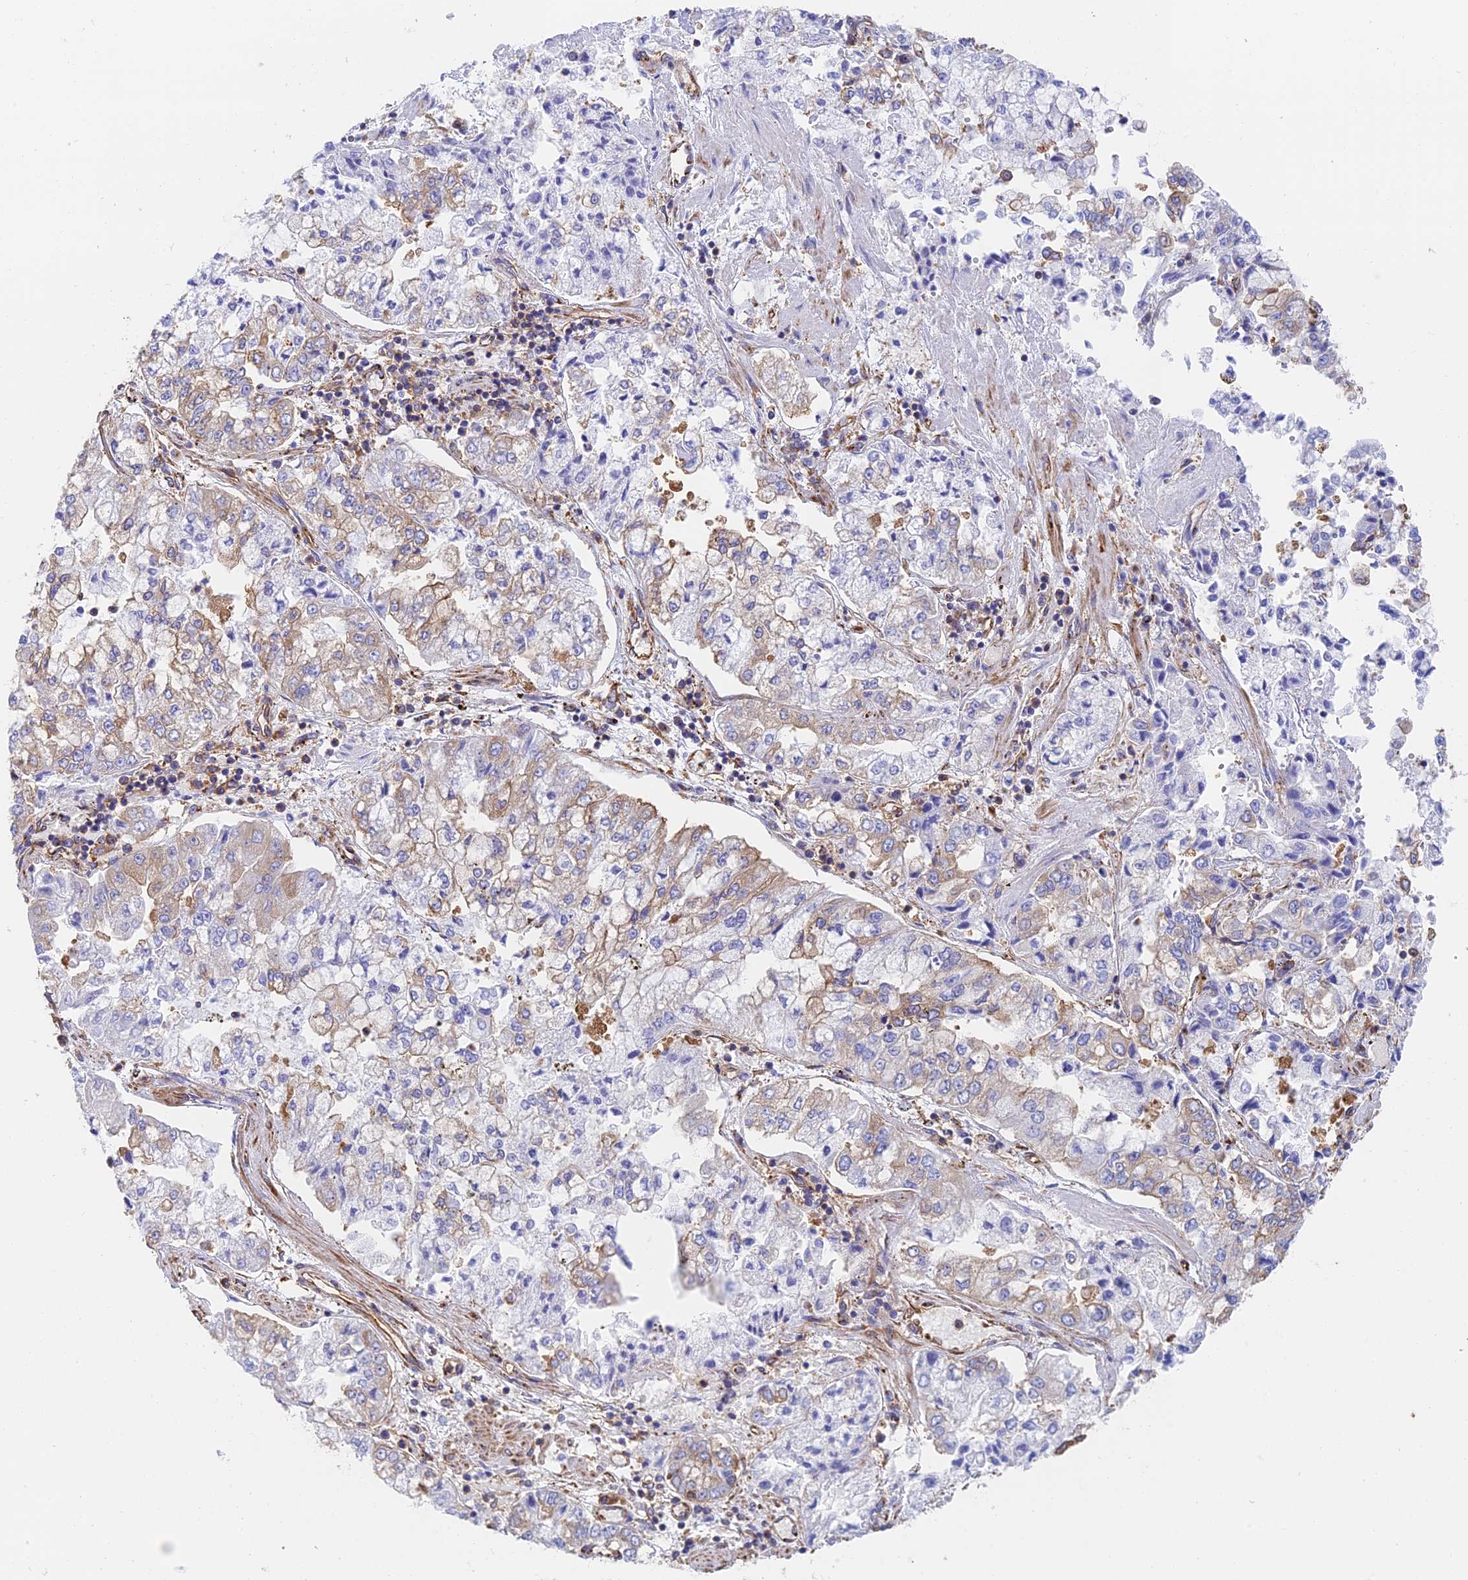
{"staining": {"intensity": "moderate", "quantity": "25%-75%", "location": "cytoplasmic/membranous"}, "tissue": "stomach cancer", "cell_type": "Tumor cells", "image_type": "cancer", "snomed": [{"axis": "morphology", "description": "Adenocarcinoma, NOS"}, {"axis": "topography", "description": "Stomach"}], "caption": "Stomach adenocarcinoma was stained to show a protein in brown. There is medium levels of moderate cytoplasmic/membranous expression in about 25%-75% of tumor cells. Nuclei are stained in blue.", "gene": "DCTN2", "patient": {"sex": "male", "age": 76}}